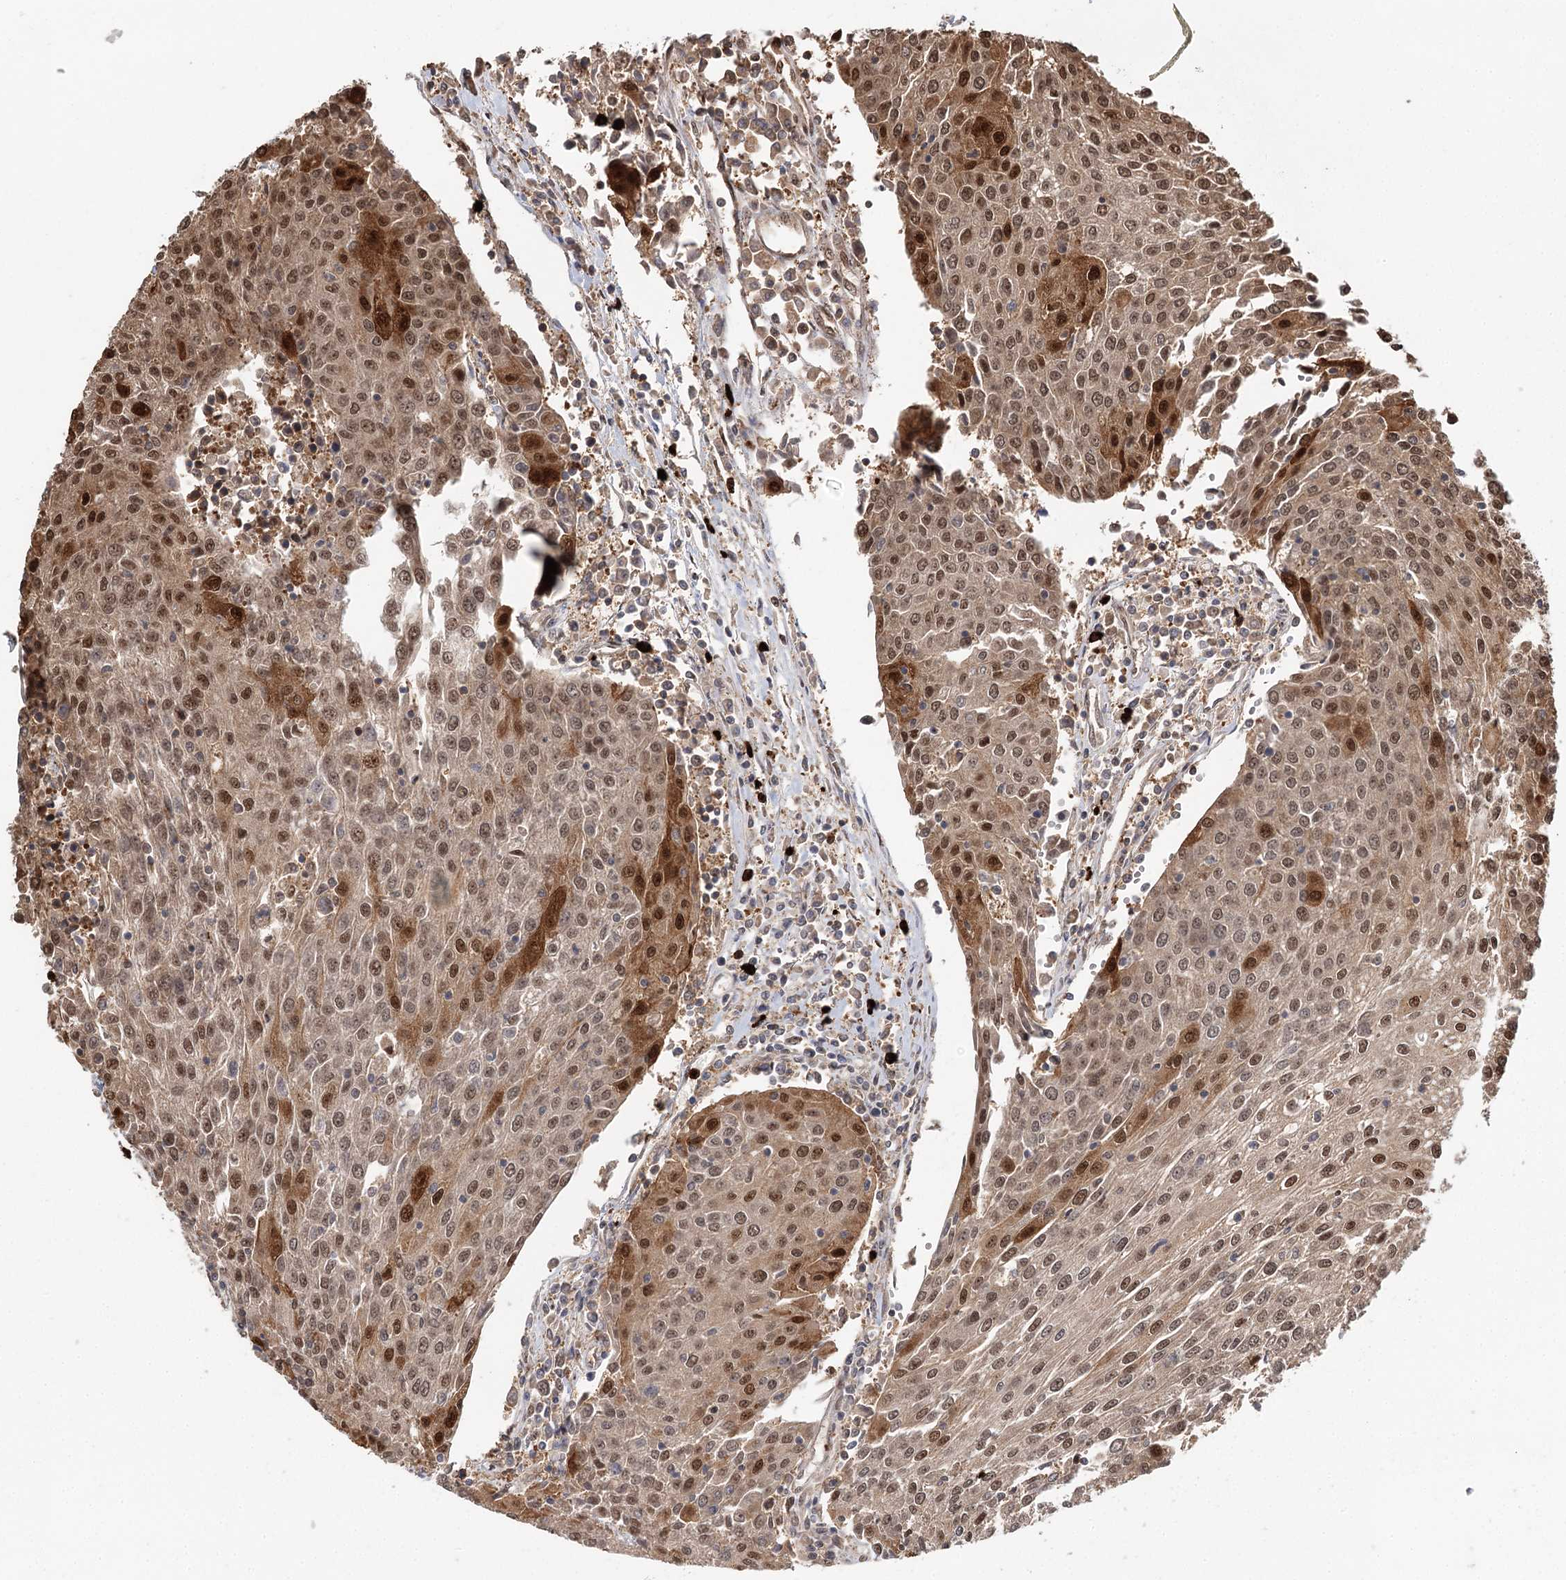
{"staining": {"intensity": "moderate", "quantity": ">75%", "location": "nuclear"}, "tissue": "urothelial cancer", "cell_type": "Tumor cells", "image_type": "cancer", "snomed": [{"axis": "morphology", "description": "Urothelial carcinoma, High grade"}, {"axis": "topography", "description": "Urinary bladder"}], "caption": "Protein expression analysis of human urothelial carcinoma (high-grade) reveals moderate nuclear expression in about >75% of tumor cells. The staining was performed using DAB (3,3'-diaminobenzidine) to visualize the protein expression in brown, while the nuclei were stained in blue with hematoxylin (Magnification: 20x).", "gene": "N6AMT1", "patient": {"sex": "female", "age": 85}}